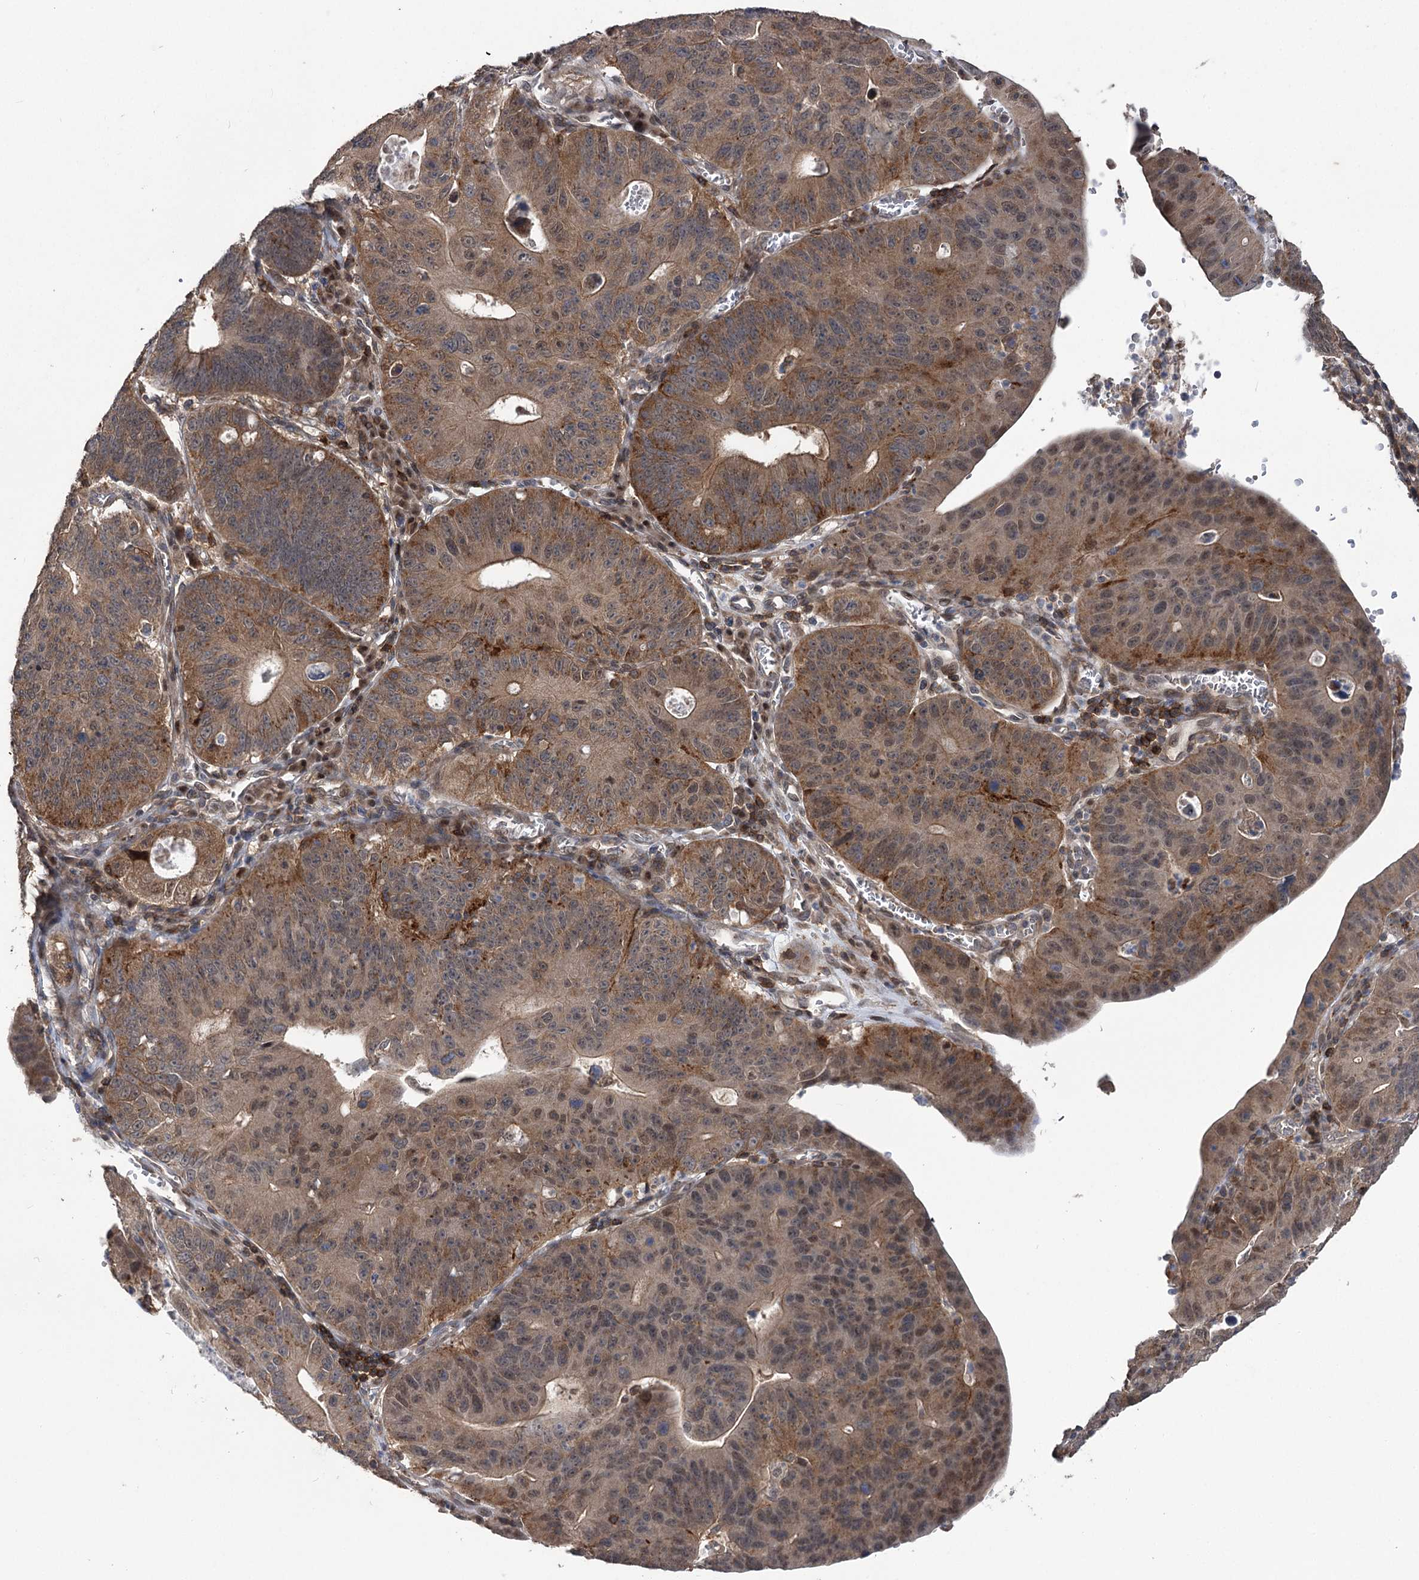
{"staining": {"intensity": "moderate", "quantity": "25%-75%", "location": "cytoplasmic/membranous,nuclear"}, "tissue": "stomach cancer", "cell_type": "Tumor cells", "image_type": "cancer", "snomed": [{"axis": "morphology", "description": "Adenocarcinoma, NOS"}, {"axis": "topography", "description": "Stomach"}], "caption": "Tumor cells demonstrate moderate cytoplasmic/membranous and nuclear positivity in approximately 25%-75% of cells in stomach cancer (adenocarcinoma). (DAB IHC with brightfield microscopy, high magnification).", "gene": "STX6", "patient": {"sex": "male", "age": 59}}